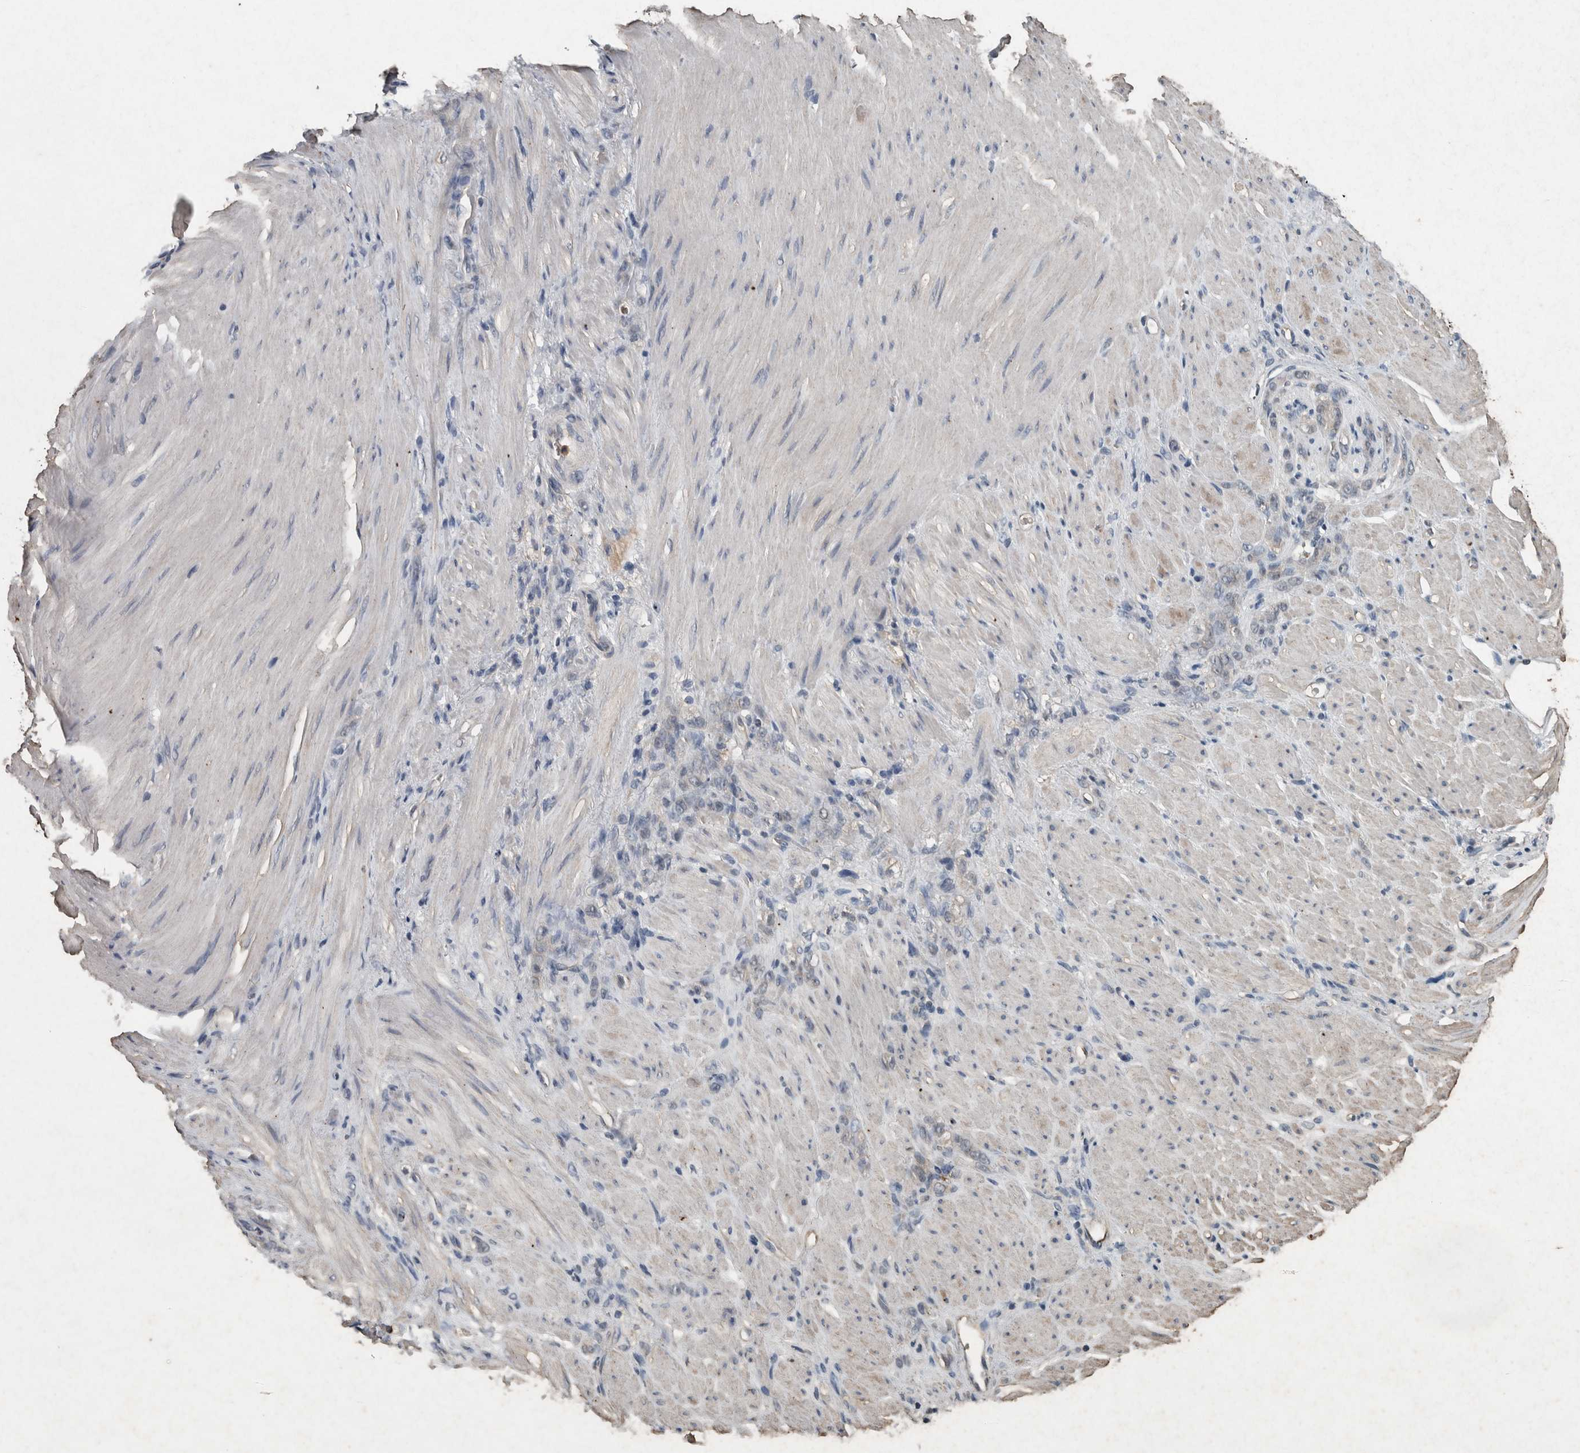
{"staining": {"intensity": "negative", "quantity": "none", "location": "none"}, "tissue": "stomach cancer", "cell_type": "Tumor cells", "image_type": "cancer", "snomed": [{"axis": "morphology", "description": "Normal tissue, NOS"}, {"axis": "morphology", "description": "Adenocarcinoma, NOS"}, {"axis": "topography", "description": "Stomach"}], "caption": "A high-resolution micrograph shows immunohistochemistry staining of stomach adenocarcinoma, which displays no significant positivity in tumor cells.", "gene": "FGFRL1", "patient": {"sex": "male", "age": 82}}